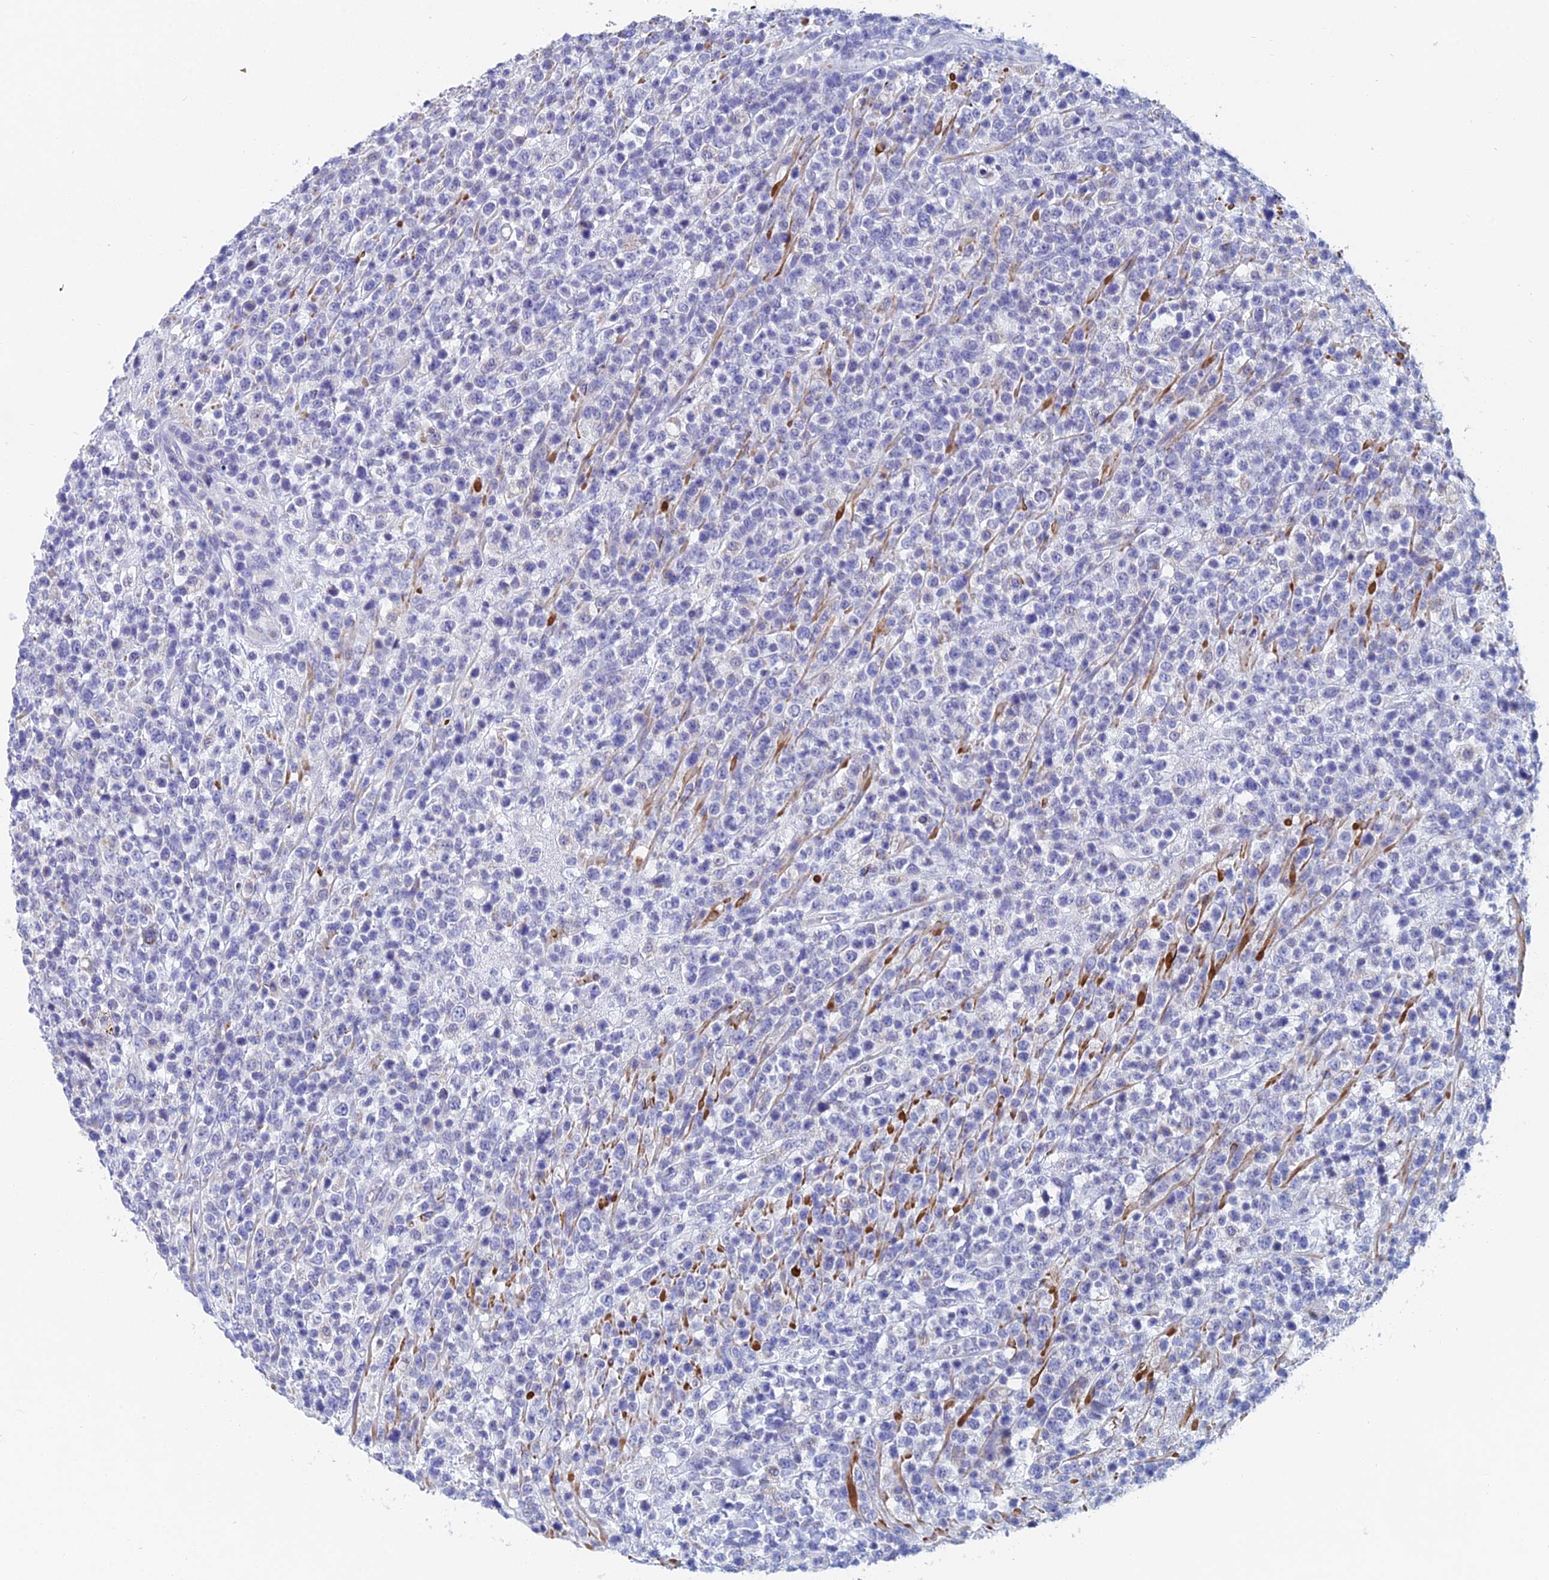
{"staining": {"intensity": "negative", "quantity": "none", "location": "none"}, "tissue": "lymphoma", "cell_type": "Tumor cells", "image_type": "cancer", "snomed": [{"axis": "morphology", "description": "Malignant lymphoma, non-Hodgkin's type, High grade"}, {"axis": "topography", "description": "Colon"}], "caption": "This is an immunohistochemistry (IHC) image of lymphoma. There is no positivity in tumor cells.", "gene": "ACSM1", "patient": {"sex": "female", "age": 53}}